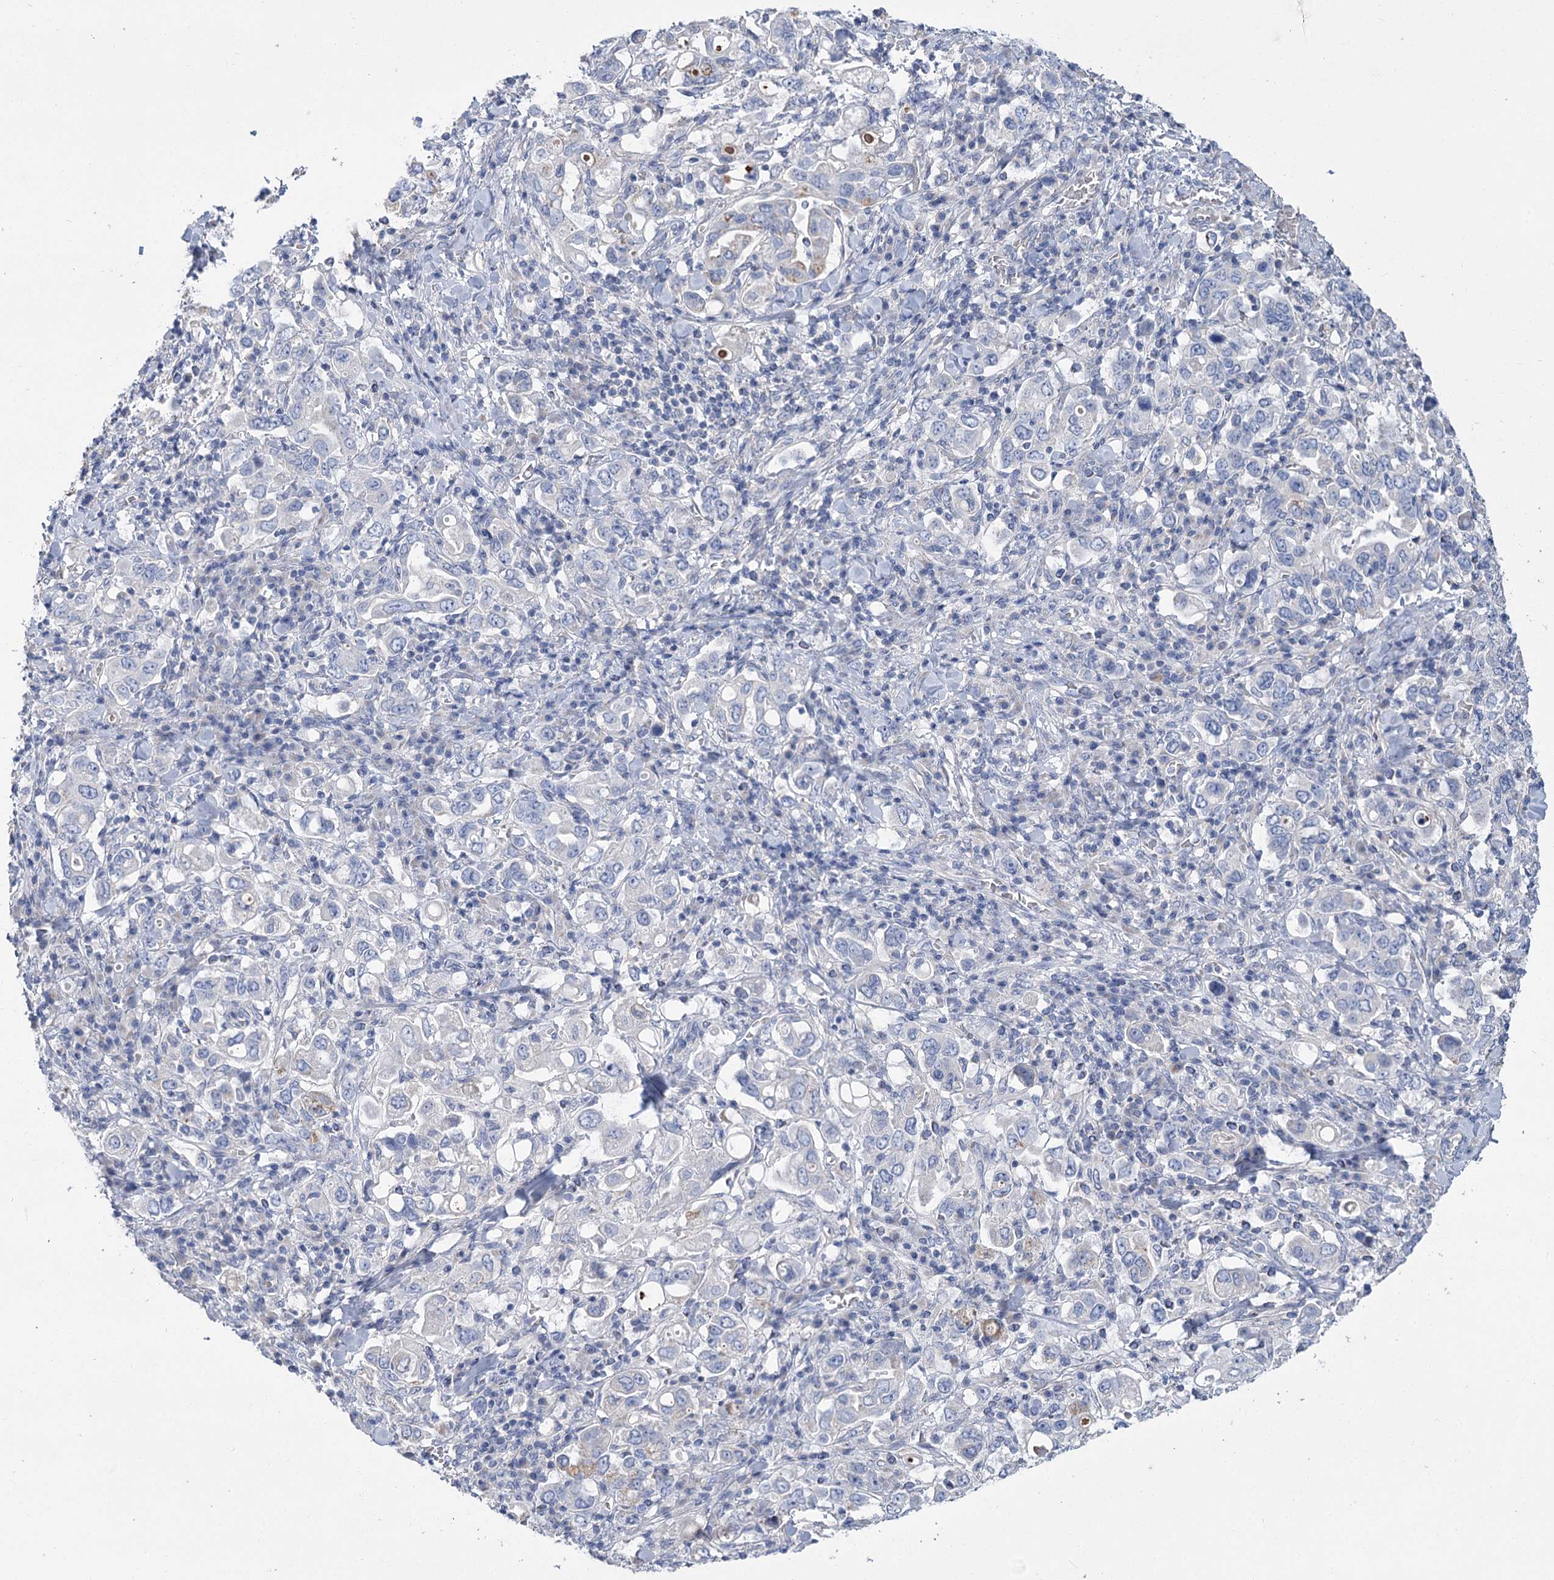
{"staining": {"intensity": "negative", "quantity": "none", "location": "none"}, "tissue": "stomach cancer", "cell_type": "Tumor cells", "image_type": "cancer", "snomed": [{"axis": "morphology", "description": "Adenocarcinoma, NOS"}, {"axis": "topography", "description": "Stomach, upper"}], "caption": "Immunohistochemistry (IHC) image of human stomach cancer stained for a protein (brown), which reveals no staining in tumor cells.", "gene": "SLC9A3", "patient": {"sex": "male", "age": 62}}